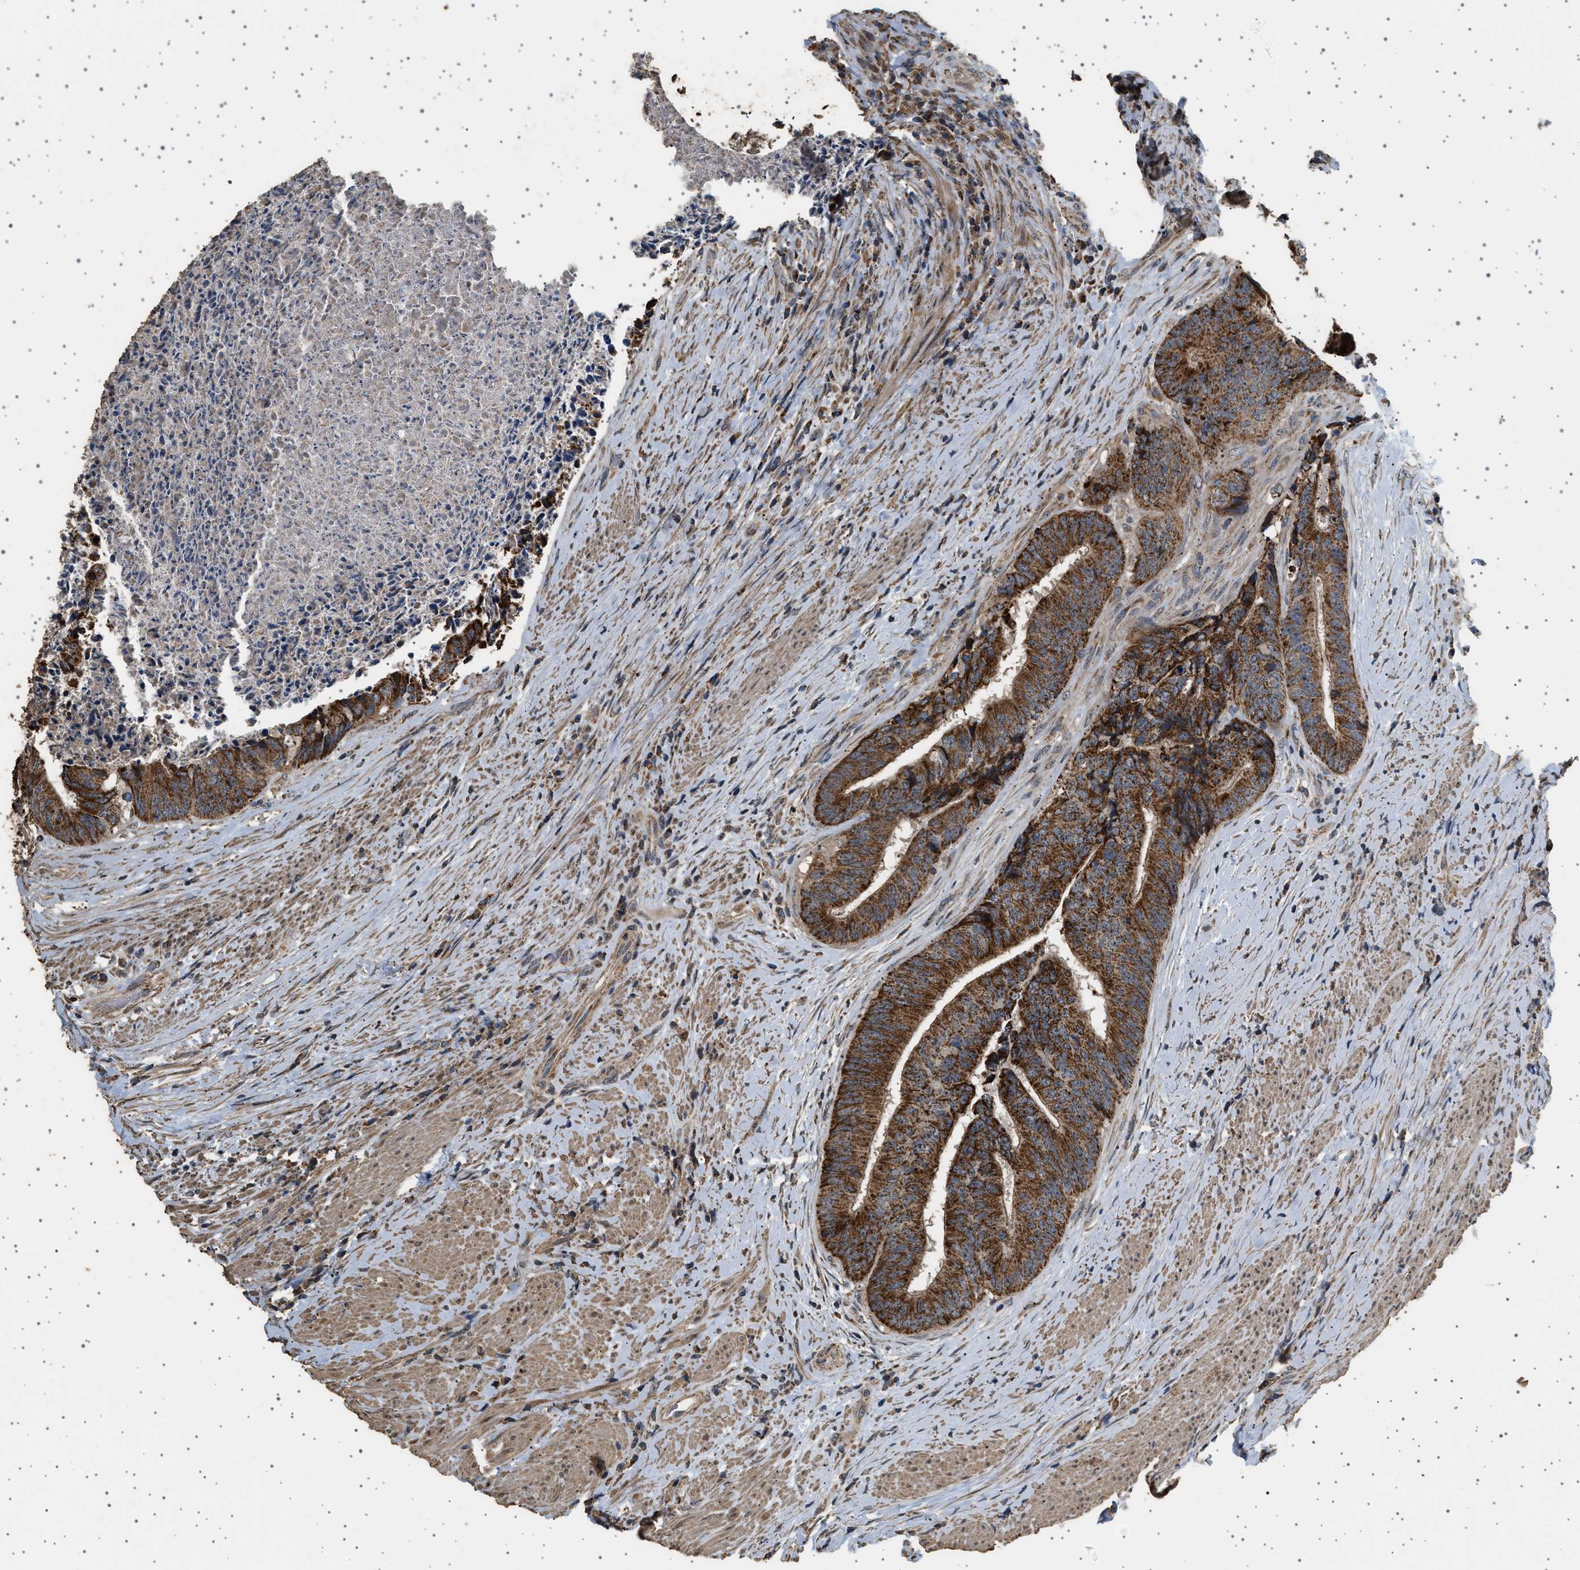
{"staining": {"intensity": "strong", "quantity": ">75%", "location": "cytoplasmic/membranous"}, "tissue": "colorectal cancer", "cell_type": "Tumor cells", "image_type": "cancer", "snomed": [{"axis": "morphology", "description": "Adenocarcinoma, NOS"}, {"axis": "topography", "description": "Rectum"}], "caption": "Adenocarcinoma (colorectal) stained with DAB immunohistochemistry demonstrates high levels of strong cytoplasmic/membranous expression in approximately >75% of tumor cells. The staining was performed using DAB (3,3'-diaminobenzidine) to visualize the protein expression in brown, while the nuclei were stained in blue with hematoxylin (Magnification: 20x).", "gene": "KCNA4", "patient": {"sex": "male", "age": 72}}